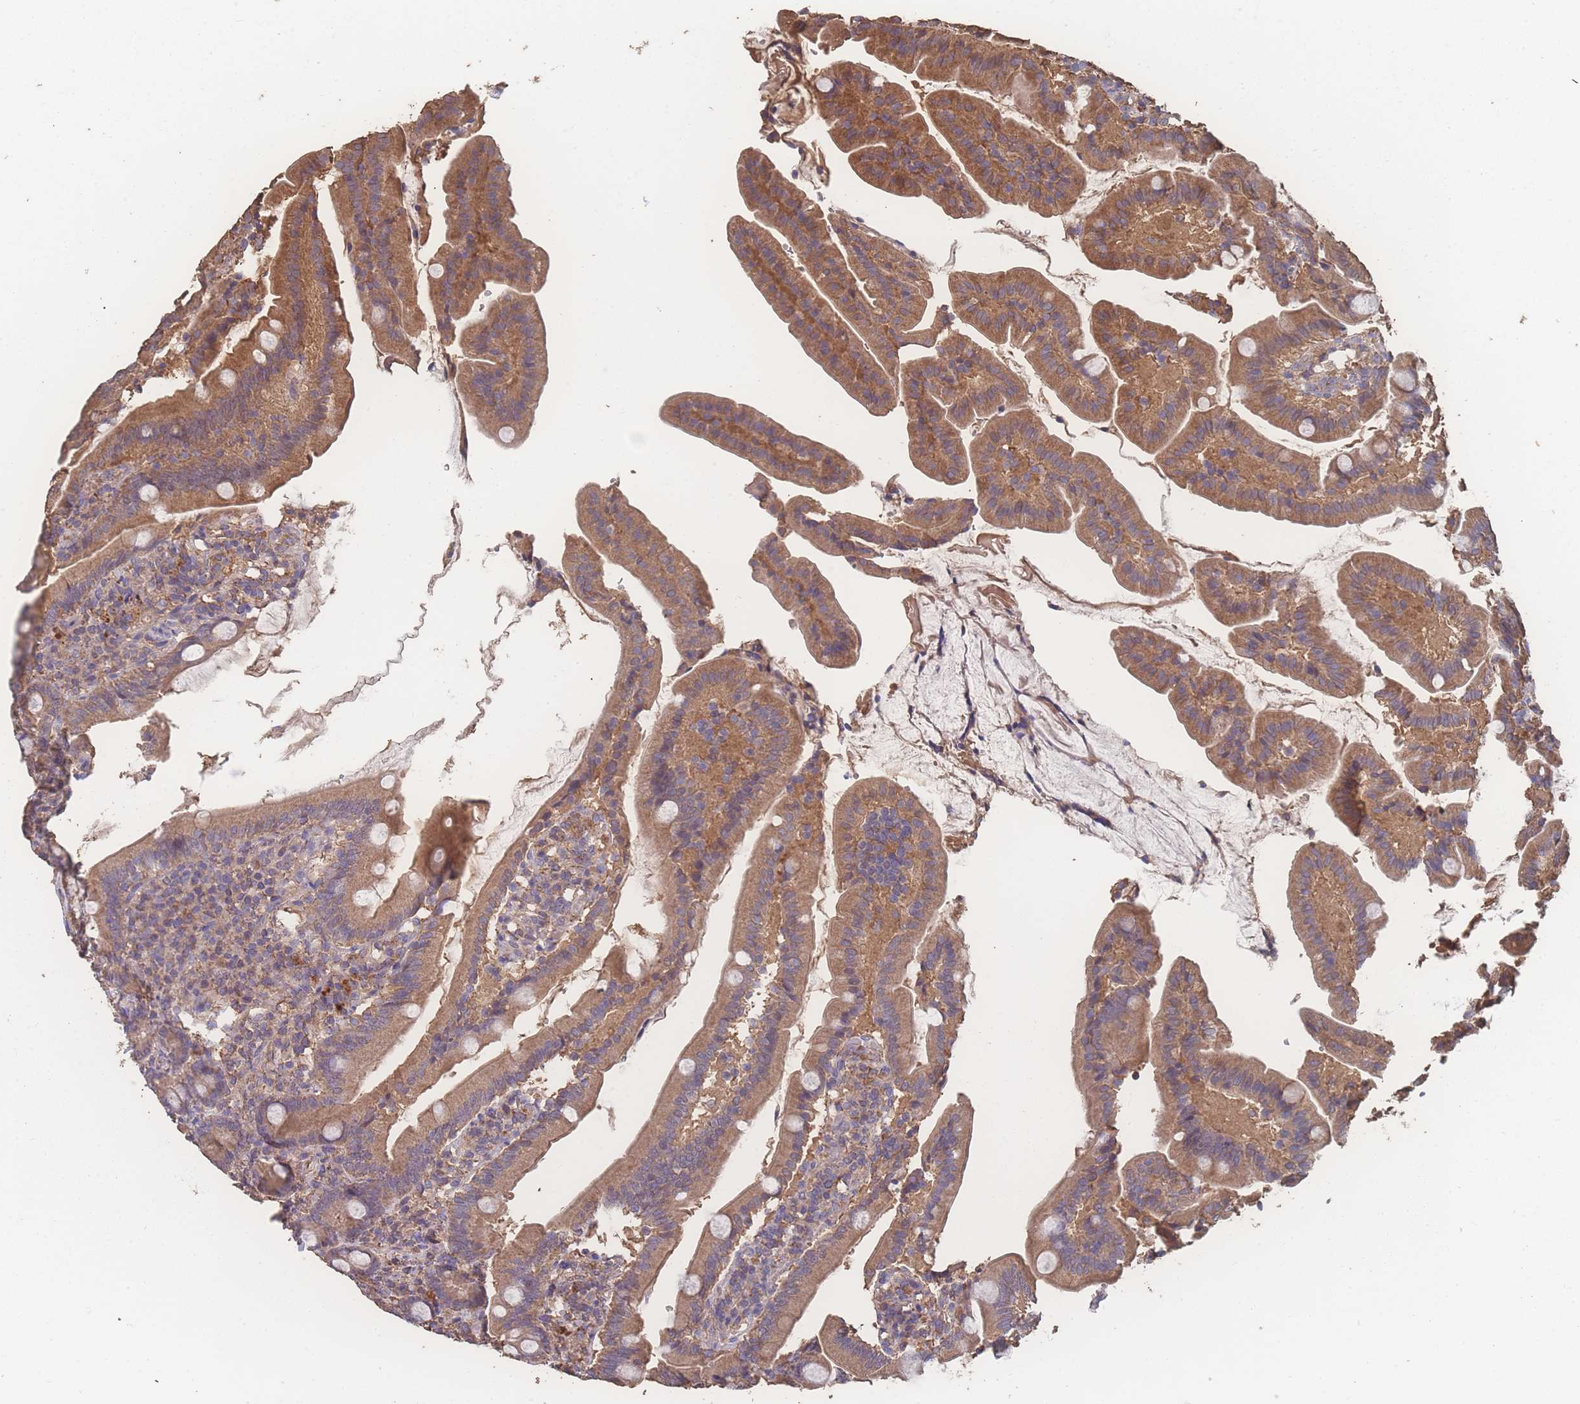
{"staining": {"intensity": "moderate", "quantity": ">75%", "location": "cytoplasmic/membranous"}, "tissue": "duodenum", "cell_type": "Glandular cells", "image_type": "normal", "snomed": [{"axis": "morphology", "description": "Normal tissue, NOS"}, {"axis": "topography", "description": "Duodenum"}], "caption": "This micrograph reveals benign duodenum stained with immunohistochemistry (IHC) to label a protein in brown. The cytoplasmic/membranous of glandular cells show moderate positivity for the protein. Nuclei are counter-stained blue.", "gene": "ATXN10", "patient": {"sex": "female", "age": 67}}